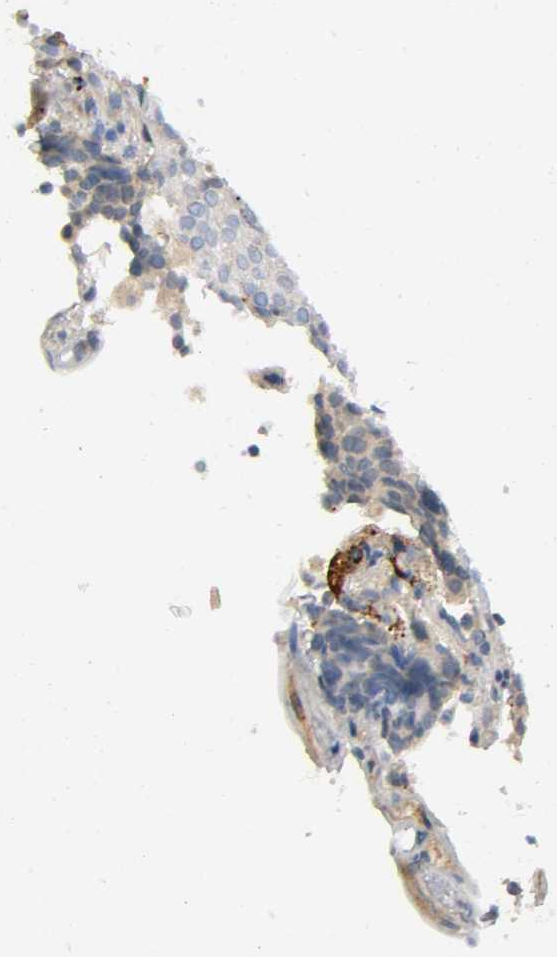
{"staining": {"intensity": "weak", "quantity": ">75%", "location": "cytoplasmic/membranous"}, "tissue": "lung cancer", "cell_type": "Tumor cells", "image_type": "cancer", "snomed": [{"axis": "morphology", "description": "Squamous cell carcinoma, NOS"}, {"axis": "topography", "description": "Lung"}], "caption": "Immunohistochemistry staining of squamous cell carcinoma (lung), which reveals low levels of weak cytoplasmic/membranous expression in approximately >75% of tumor cells indicating weak cytoplasmic/membranous protein expression. The staining was performed using DAB (3,3'-diaminobenzidine) (brown) for protein detection and nuclei were counterstained in hematoxylin (blue).", "gene": "NOVA1", "patient": {"sex": "male", "age": 54}}